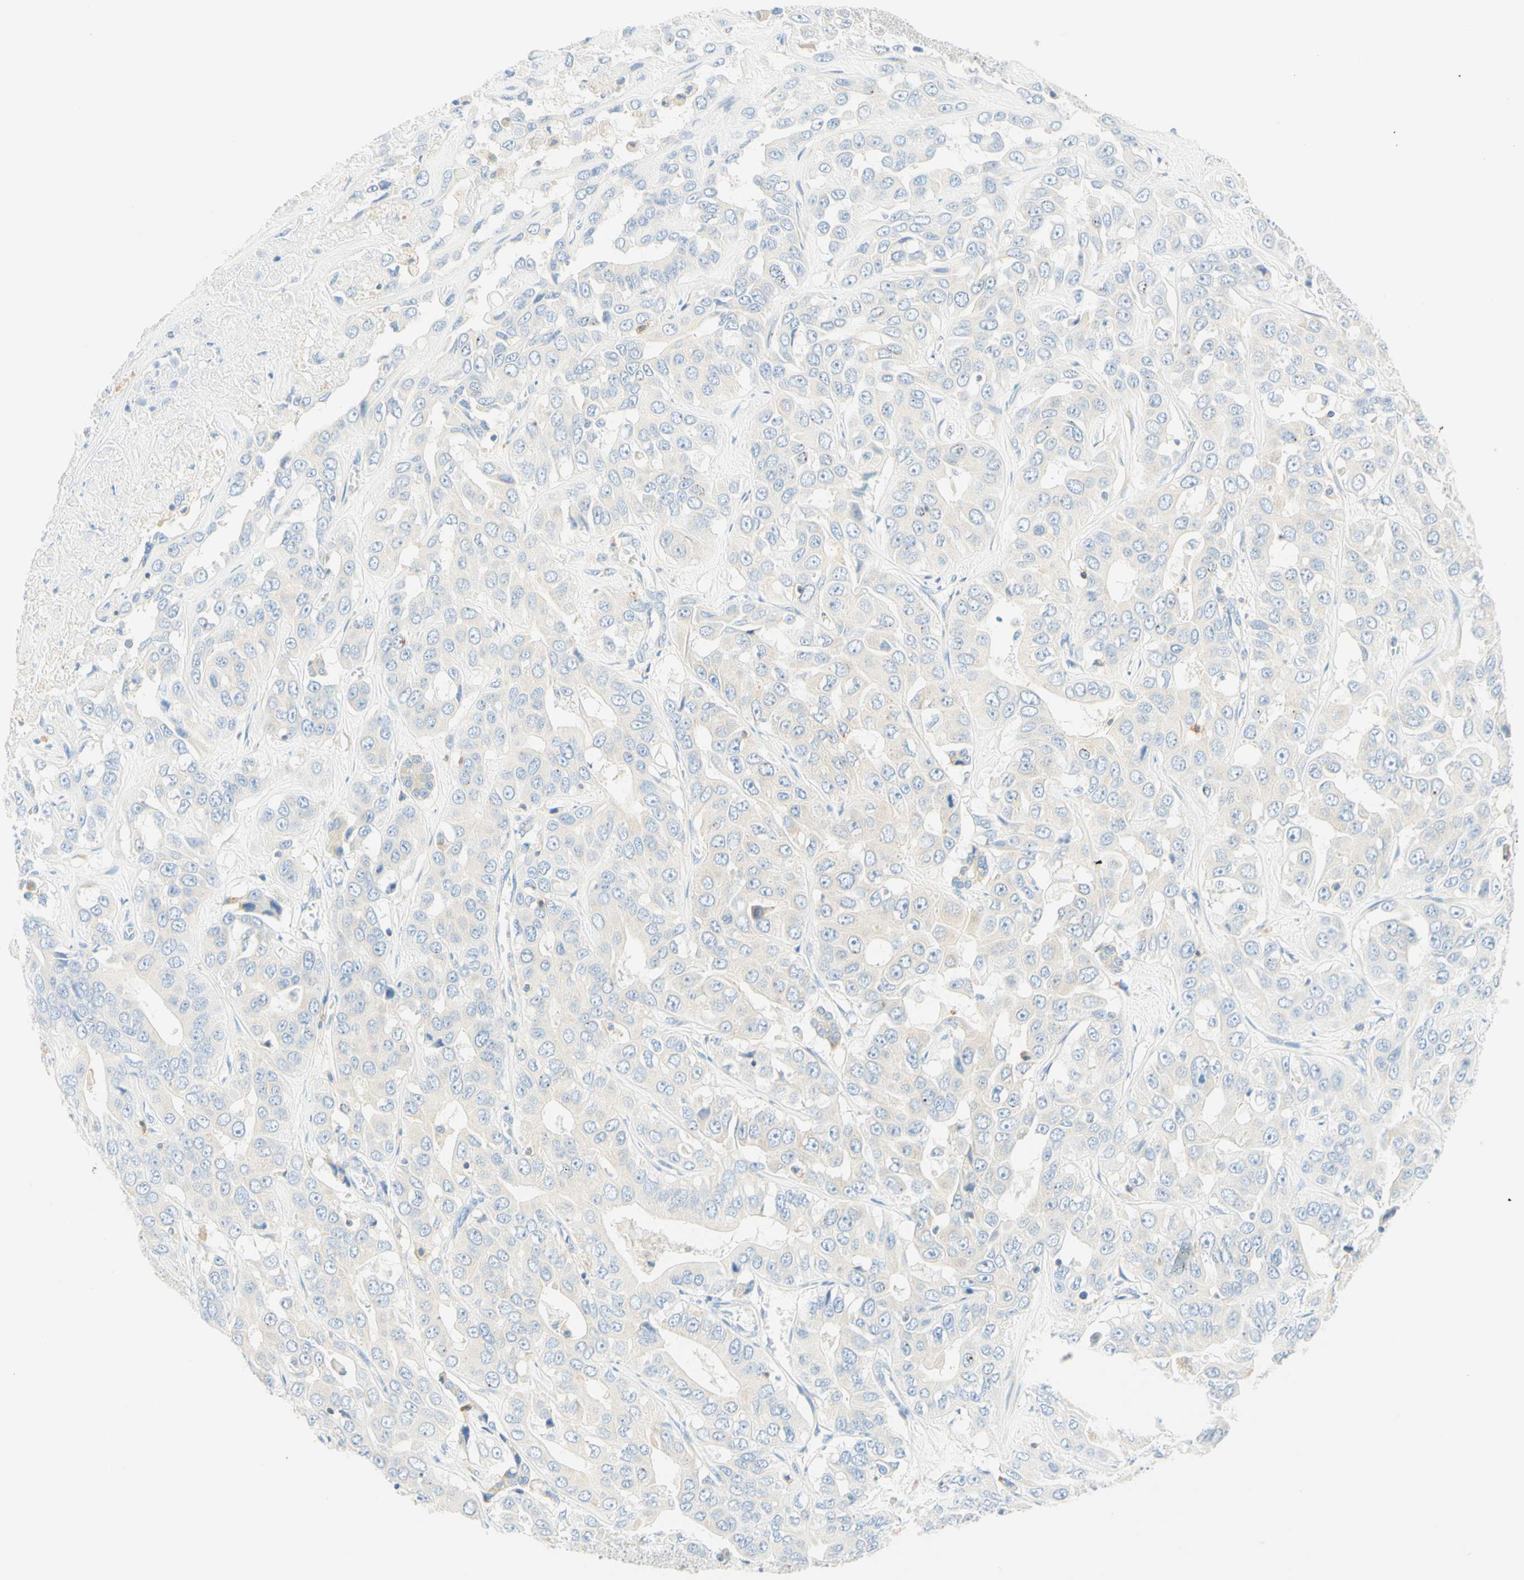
{"staining": {"intensity": "negative", "quantity": "none", "location": "none"}, "tissue": "liver cancer", "cell_type": "Tumor cells", "image_type": "cancer", "snomed": [{"axis": "morphology", "description": "Cholangiocarcinoma"}, {"axis": "topography", "description": "Liver"}], "caption": "IHC of liver cancer (cholangiocarcinoma) displays no expression in tumor cells.", "gene": "LAT", "patient": {"sex": "female", "age": 52}}